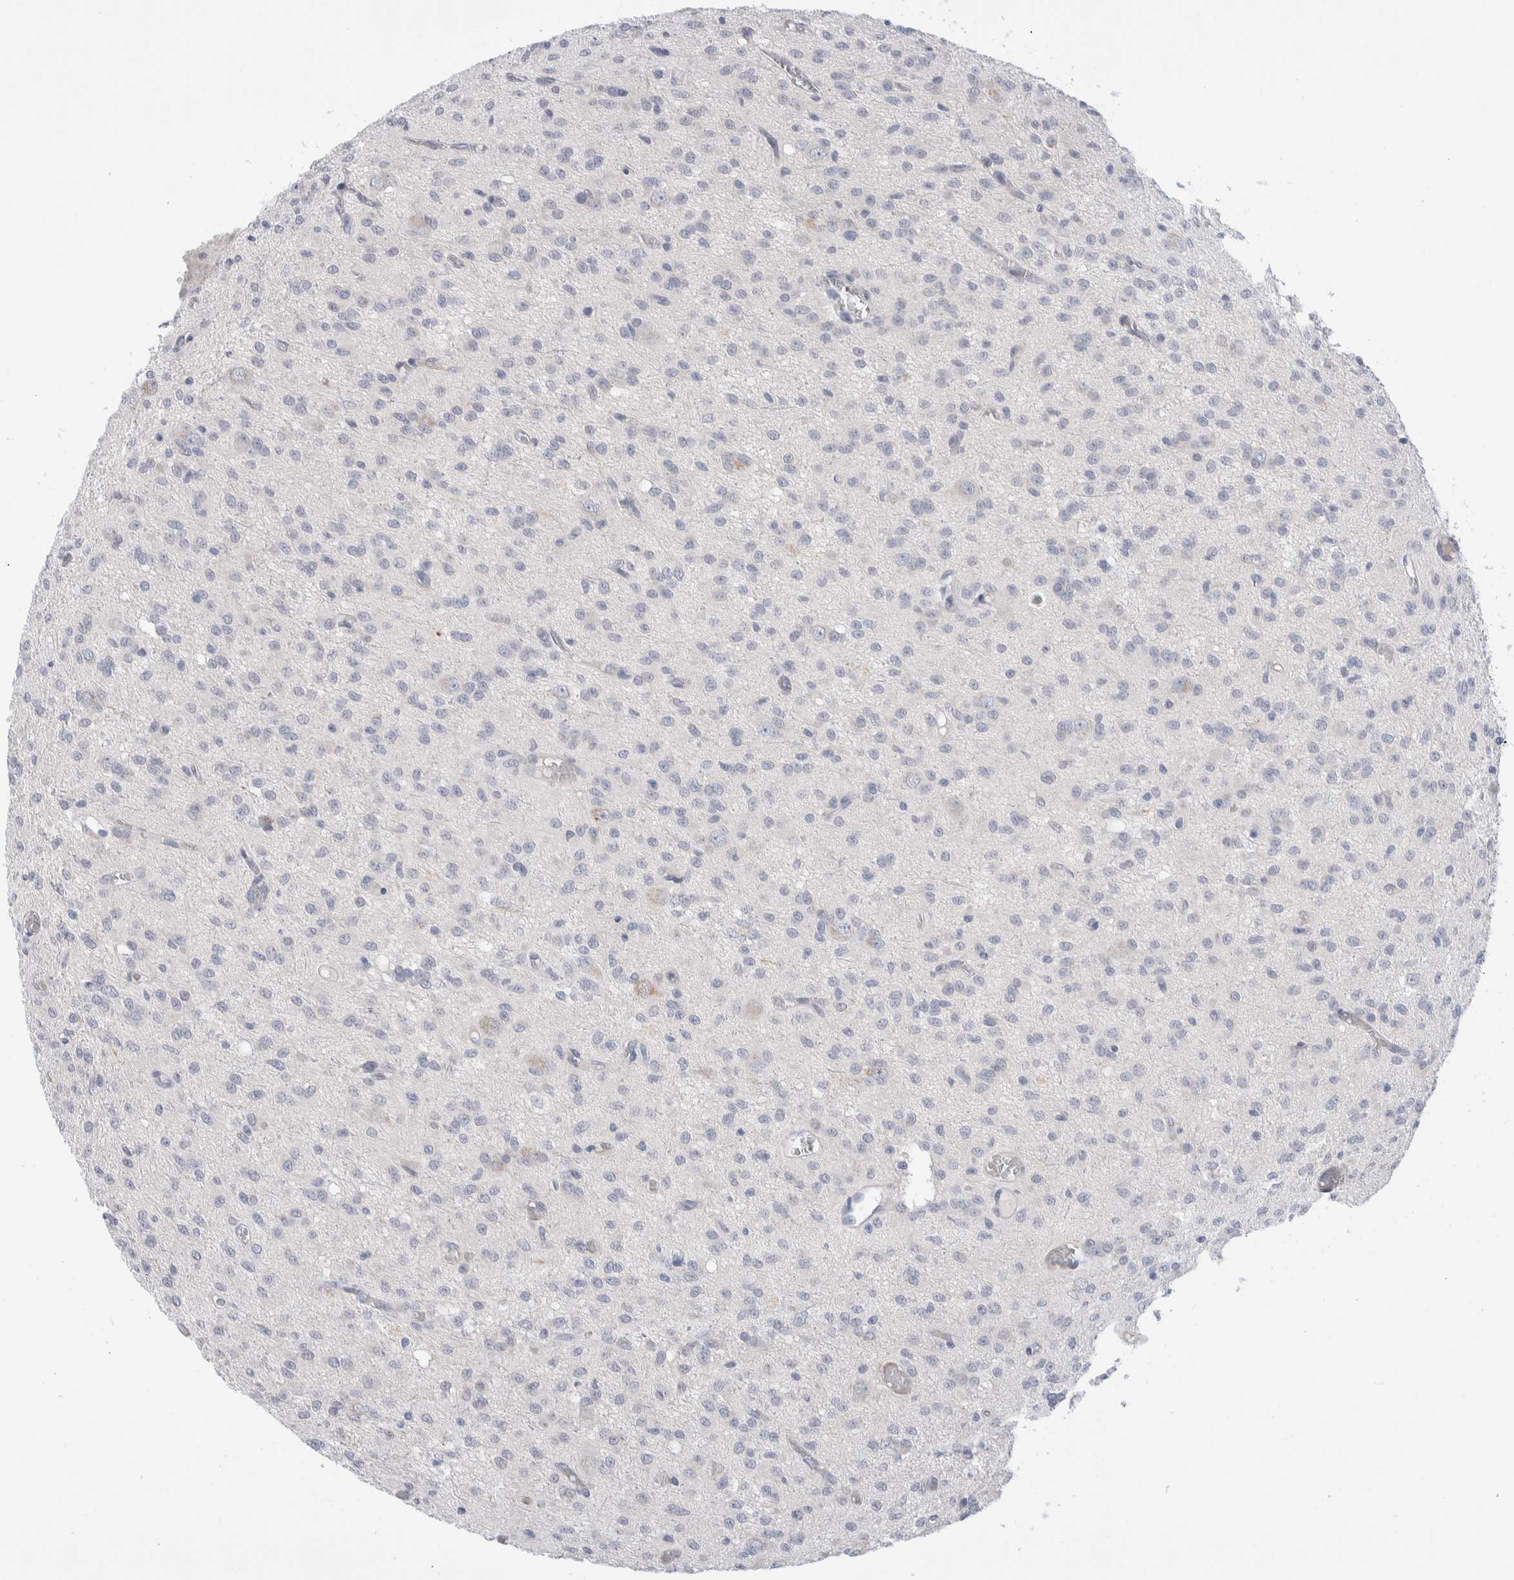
{"staining": {"intensity": "negative", "quantity": "none", "location": "none"}, "tissue": "glioma", "cell_type": "Tumor cells", "image_type": "cancer", "snomed": [{"axis": "morphology", "description": "Glioma, malignant, High grade"}, {"axis": "topography", "description": "Brain"}], "caption": "An image of malignant glioma (high-grade) stained for a protein displays no brown staining in tumor cells.", "gene": "C1orf112", "patient": {"sex": "female", "age": 59}}